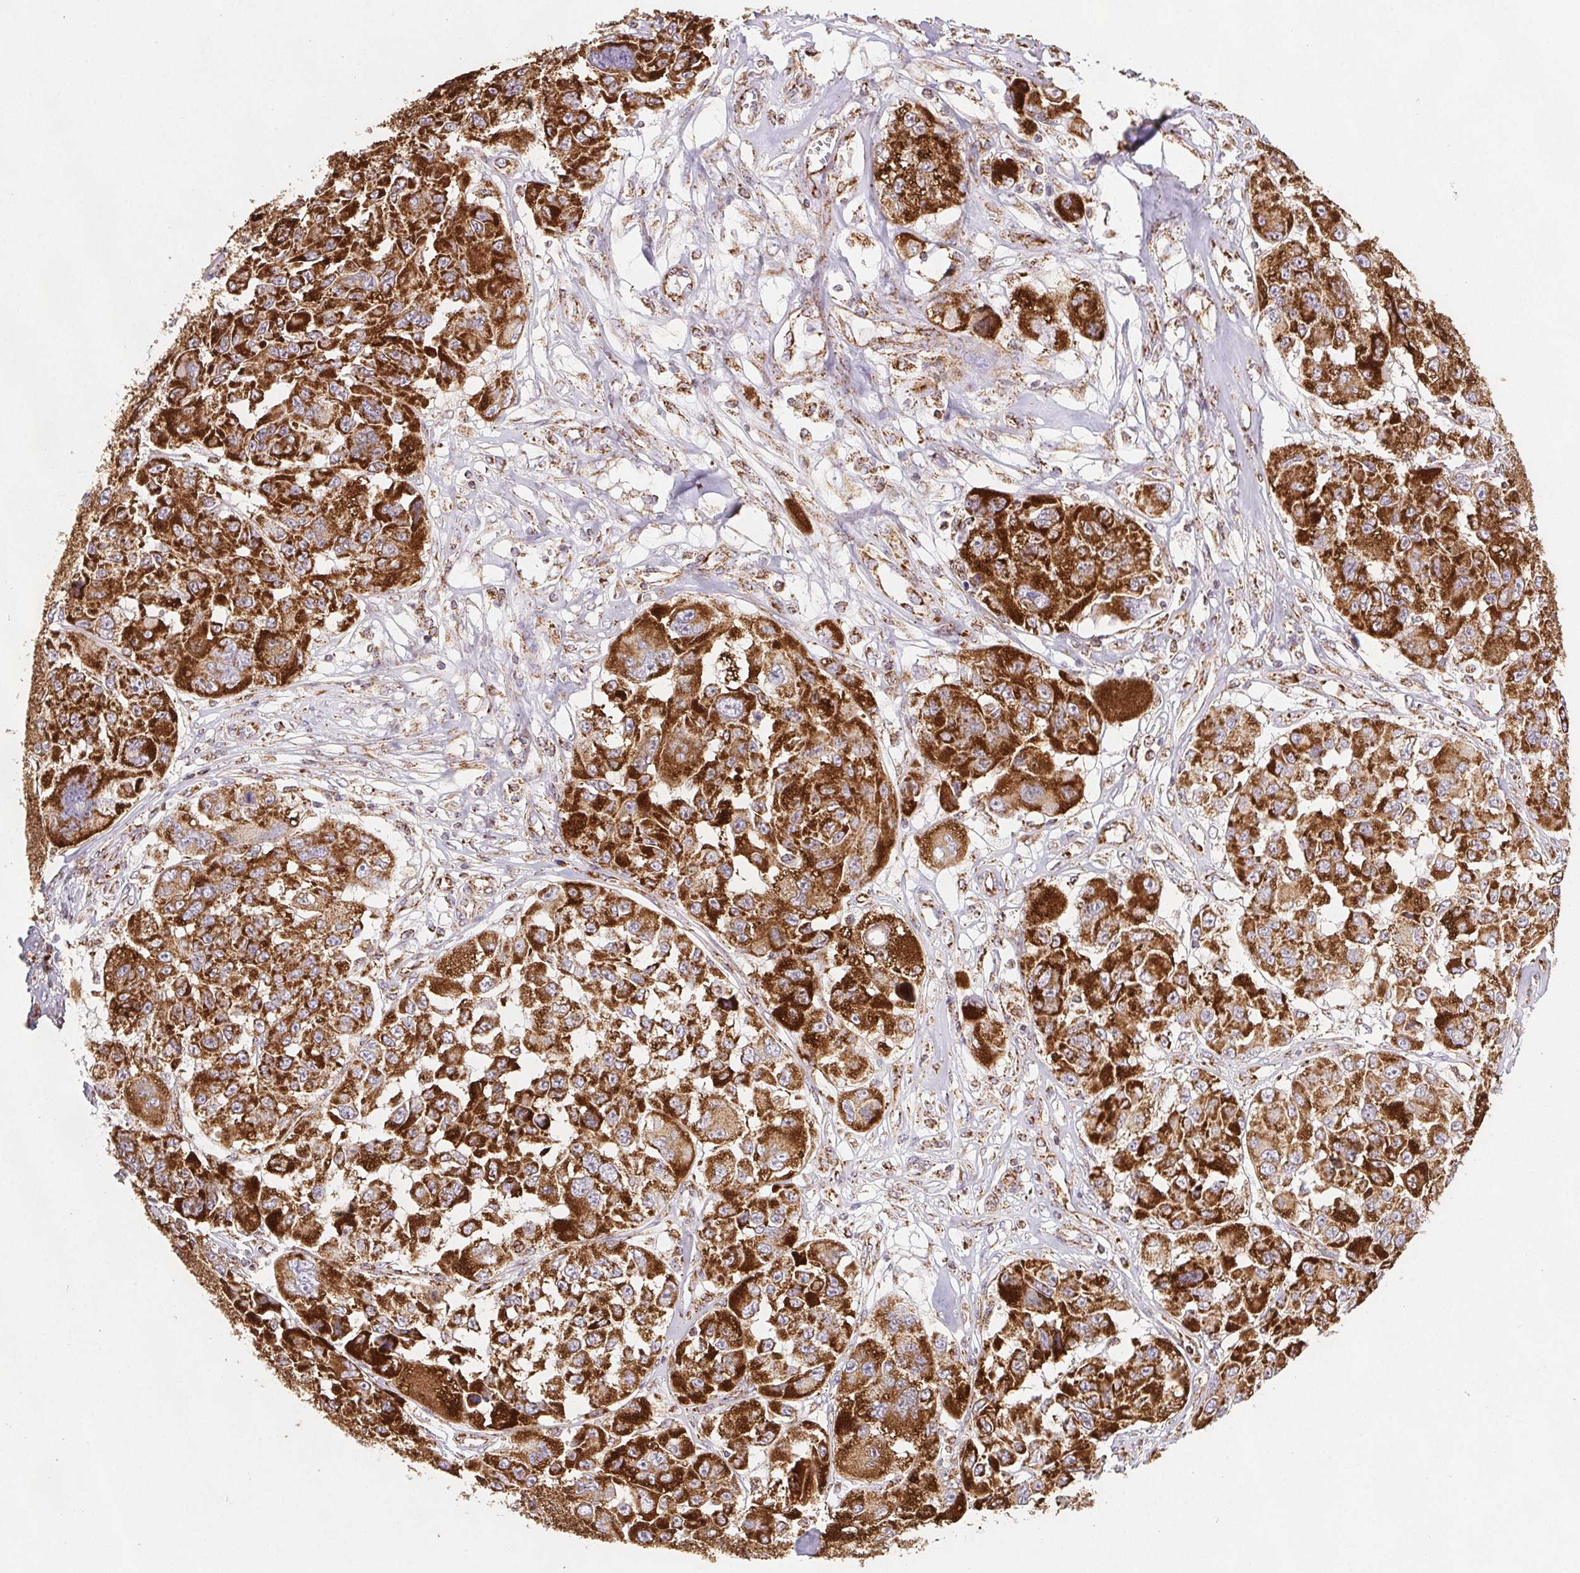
{"staining": {"intensity": "strong", "quantity": ">75%", "location": "cytoplasmic/membranous"}, "tissue": "melanoma", "cell_type": "Tumor cells", "image_type": "cancer", "snomed": [{"axis": "morphology", "description": "Malignant melanoma, NOS"}, {"axis": "topography", "description": "Skin"}], "caption": "A photomicrograph of human melanoma stained for a protein displays strong cytoplasmic/membranous brown staining in tumor cells. (Brightfield microscopy of DAB IHC at high magnification).", "gene": "NIPSNAP2", "patient": {"sex": "female", "age": 66}}